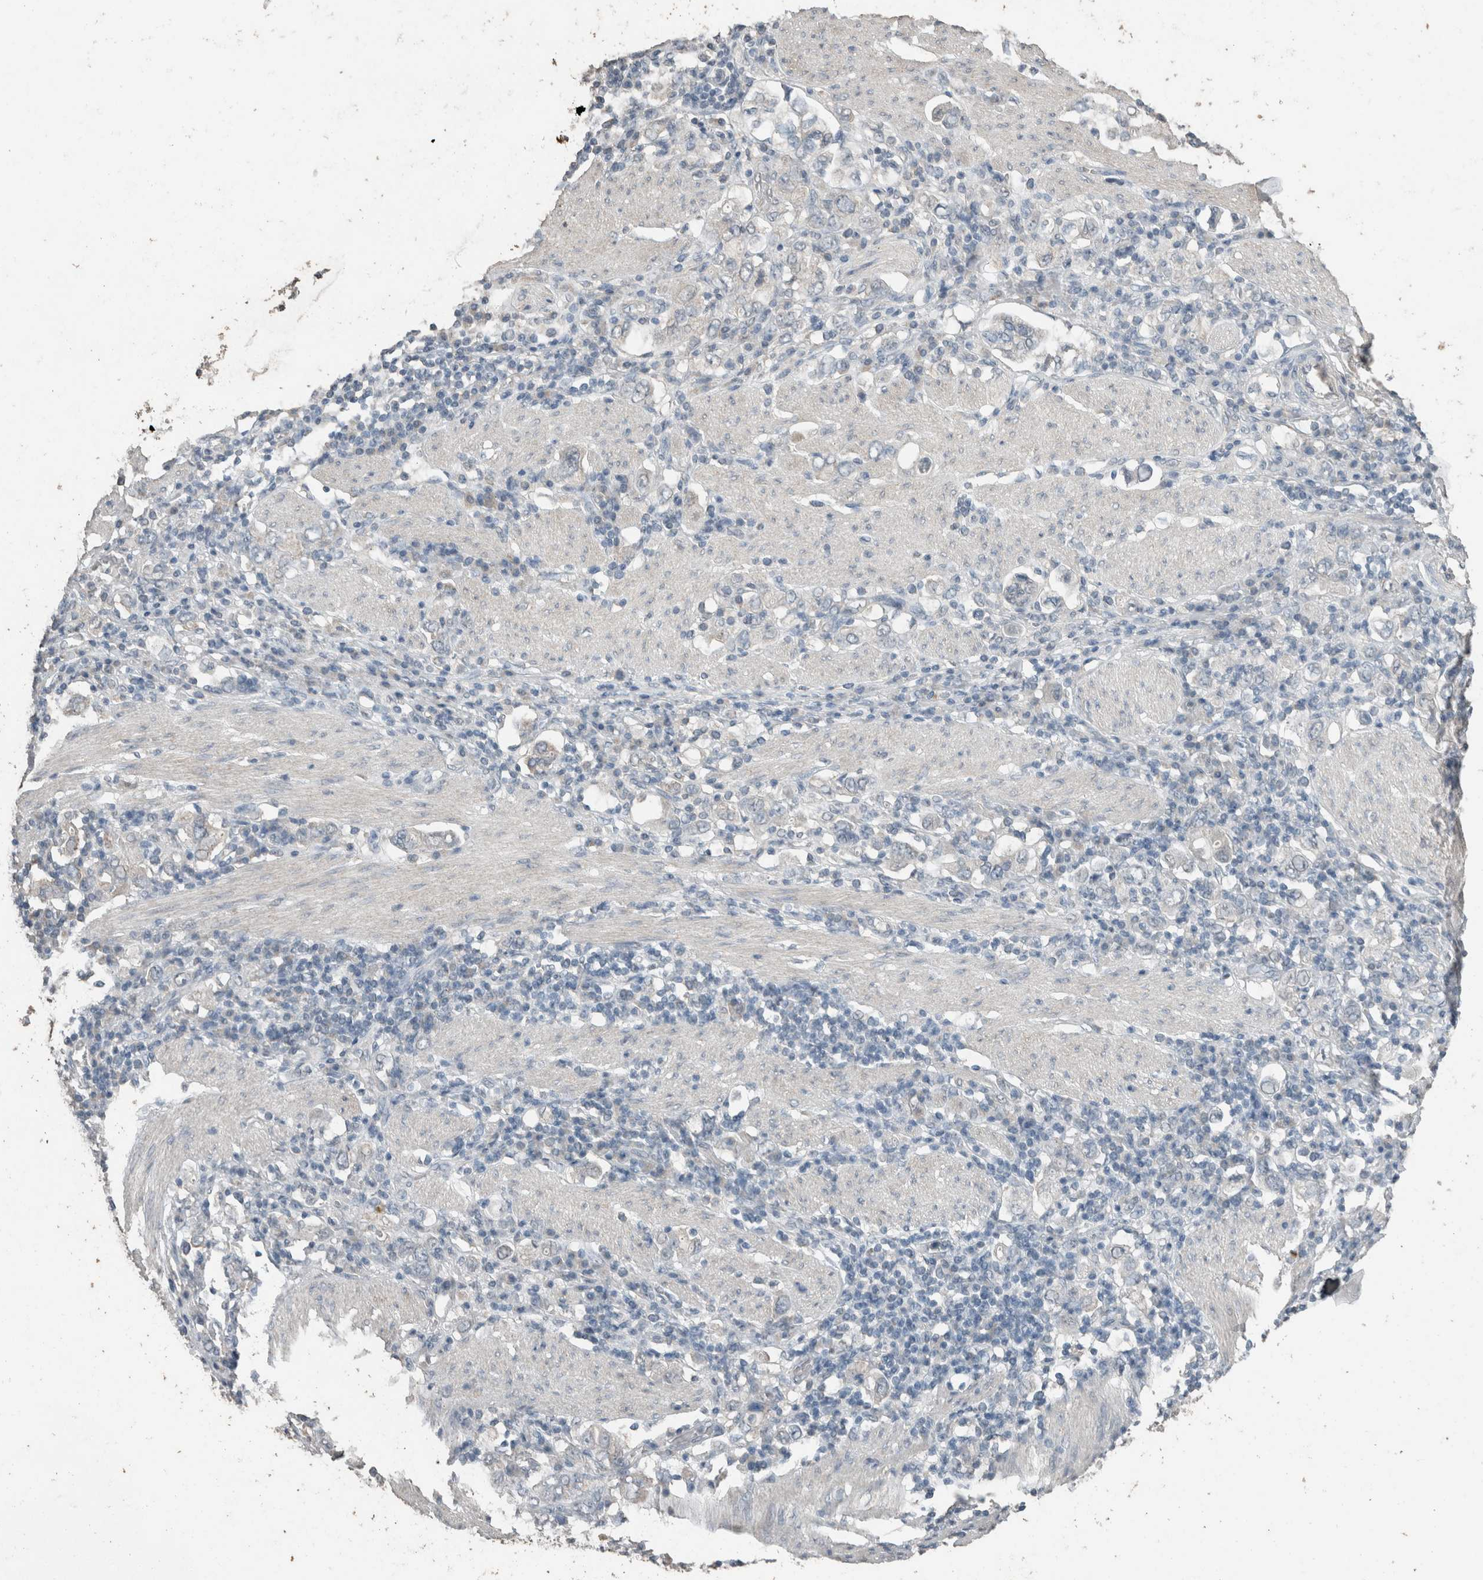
{"staining": {"intensity": "negative", "quantity": "none", "location": "none"}, "tissue": "stomach cancer", "cell_type": "Tumor cells", "image_type": "cancer", "snomed": [{"axis": "morphology", "description": "Adenocarcinoma, NOS"}, {"axis": "topography", "description": "Stomach, upper"}], "caption": "DAB immunohistochemical staining of stomach cancer (adenocarcinoma) reveals no significant positivity in tumor cells.", "gene": "ACVR2B", "patient": {"sex": "male", "age": 62}}